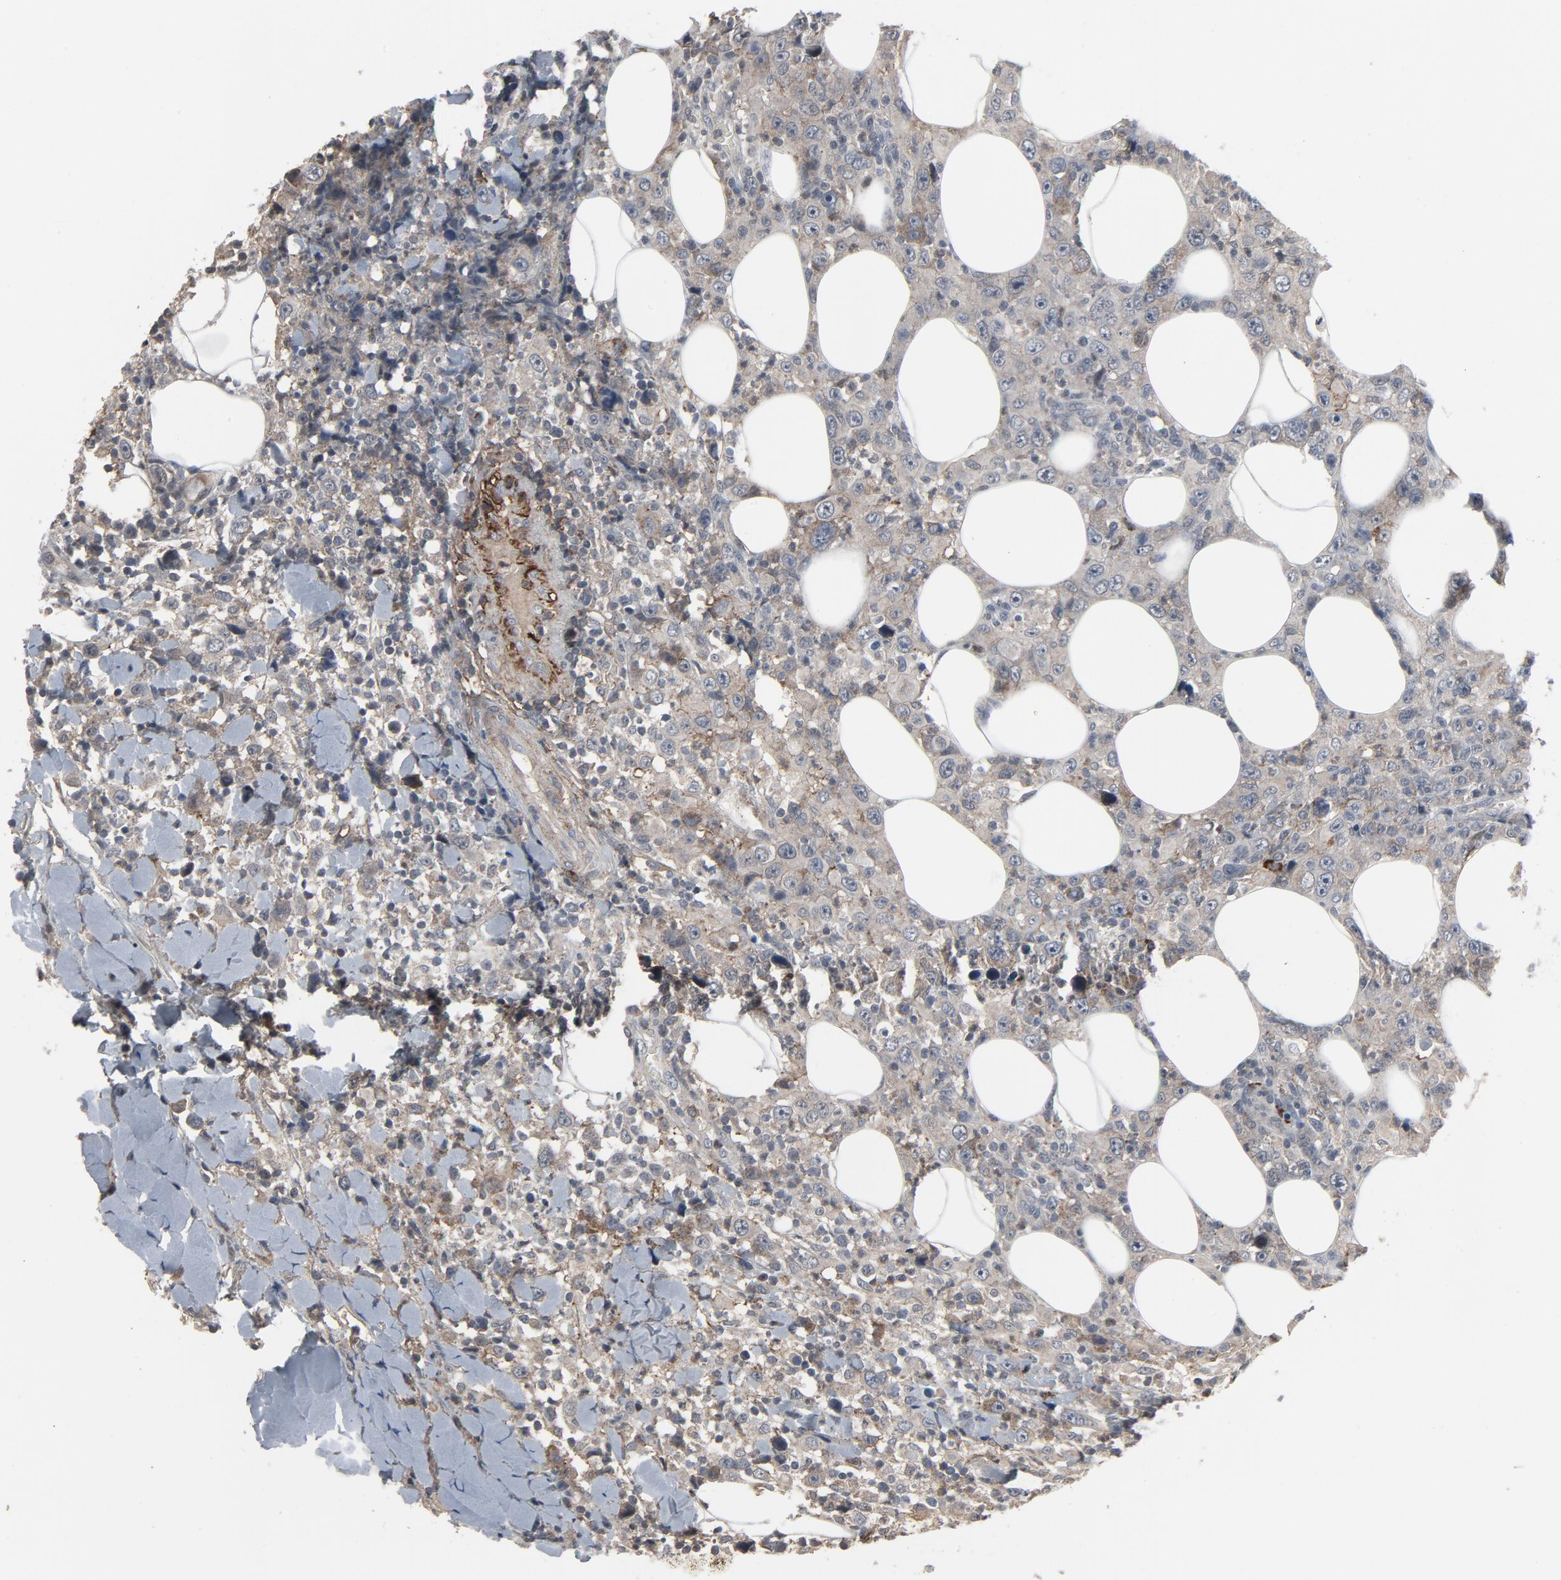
{"staining": {"intensity": "negative", "quantity": "none", "location": "none"}, "tissue": "thyroid cancer", "cell_type": "Tumor cells", "image_type": "cancer", "snomed": [{"axis": "morphology", "description": "Carcinoma, NOS"}, {"axis": "topography", "description": "Thyroid gland"}], "caption": "A high-resolution histopathology image shows immunohistochemistry (IHC) staining of thyroid cancer (carcinoma), which displays no significant staining in tumor cells.", "gene": "PDZD4", "patient": {"sex": "female", "age": 77}}